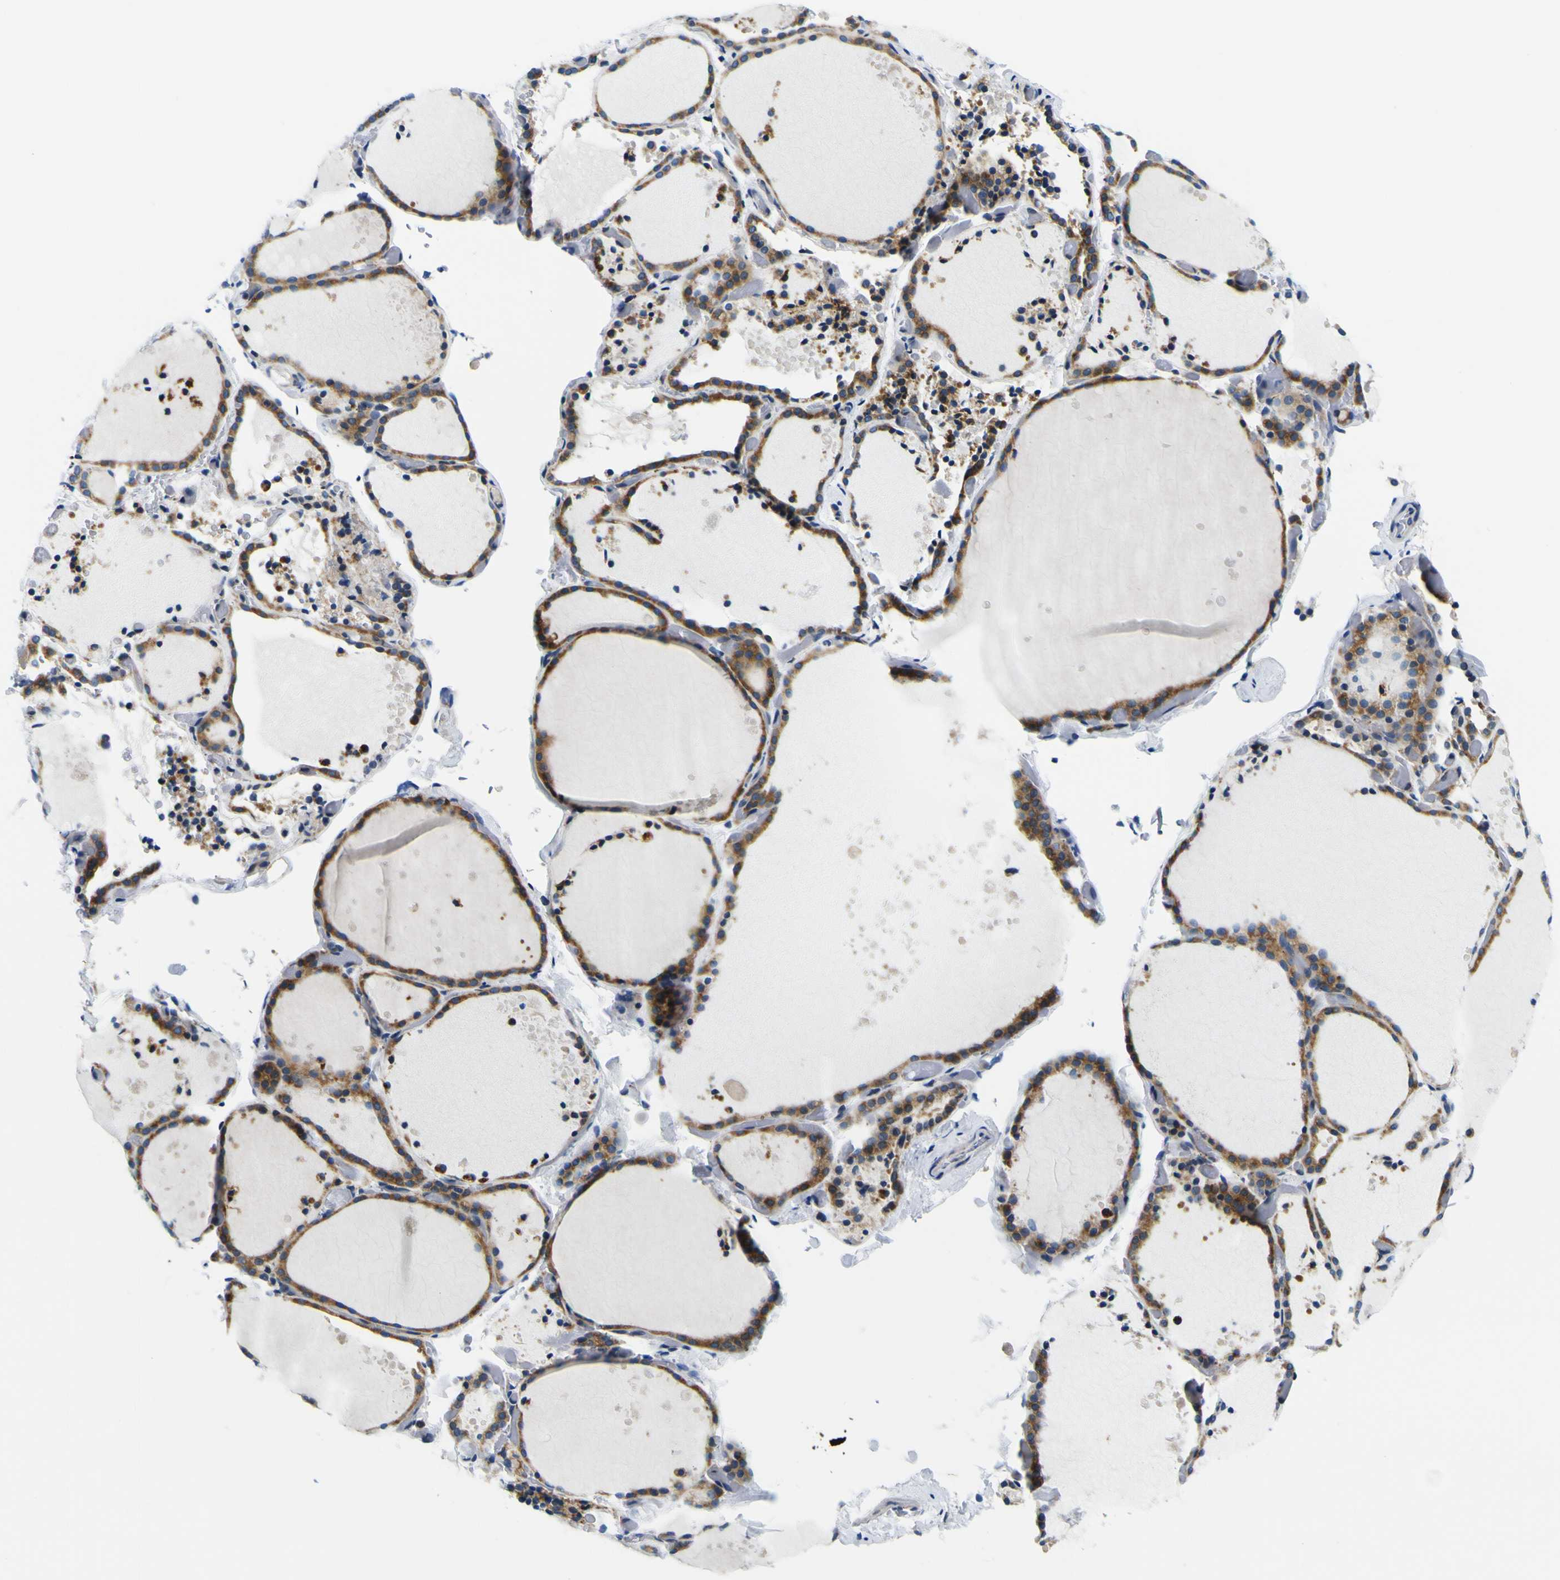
{"staining": {"intensity": "moderate", "quantity": ">75%", "location": "cytoplasmic/membranous"}, "tissue": "thyroid gland", "cell_type": "Glandular cells", "image_type": "normal", "snomed": [{"axis": "morphology", "description": "Normal tissue, NOS"}, {"axis": "topography", "description": "Thyroid gland"}], "caption": "This is an image of IHC staining of unremarkable thyroid gland, which shows moderate expression in the cytoplasmic/membranous of glandular cells.", "gene": "NLRP3", "patient": {"sex": "female", "age": 44}}